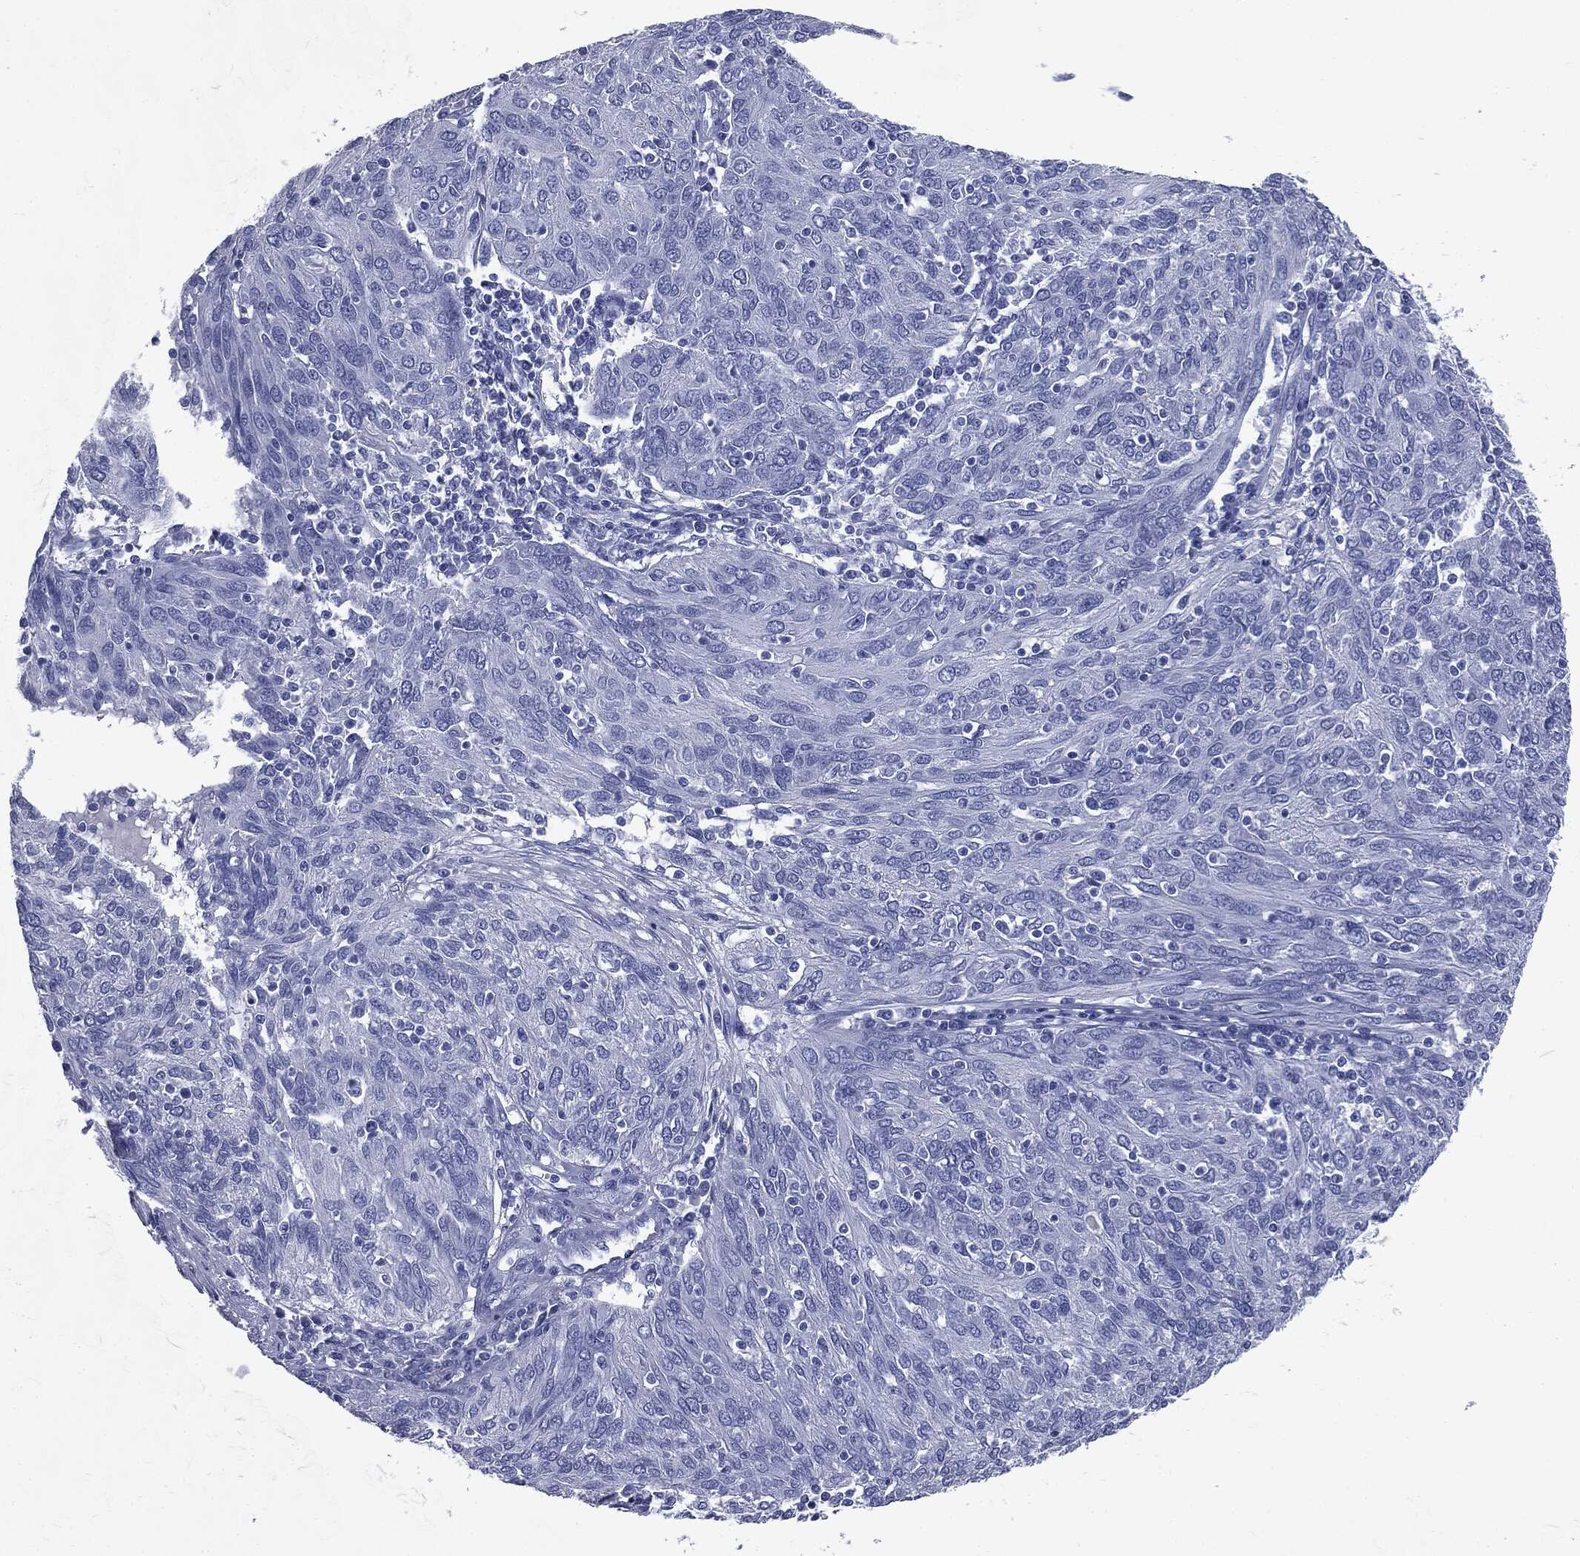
{"staining": {"intensity": "negative", "quantity": "none", "location": "none"}, "tissue": "ovarian cancer", "cell_type": "Tumor cells", "image_type": "cancer", "snomed": [{"axis": "morphology", "description": "Carcinoma, endometroid"}, {"axis": "topography", "description": "Ovary"}], "caption": "Human endometroid carcinoma (ovarian) stained for a protein using immunohistochemistry reveals no staining in tumor cells.", "gene": "ATP2A1", "patient": {"sex": "female", "age": 50}}